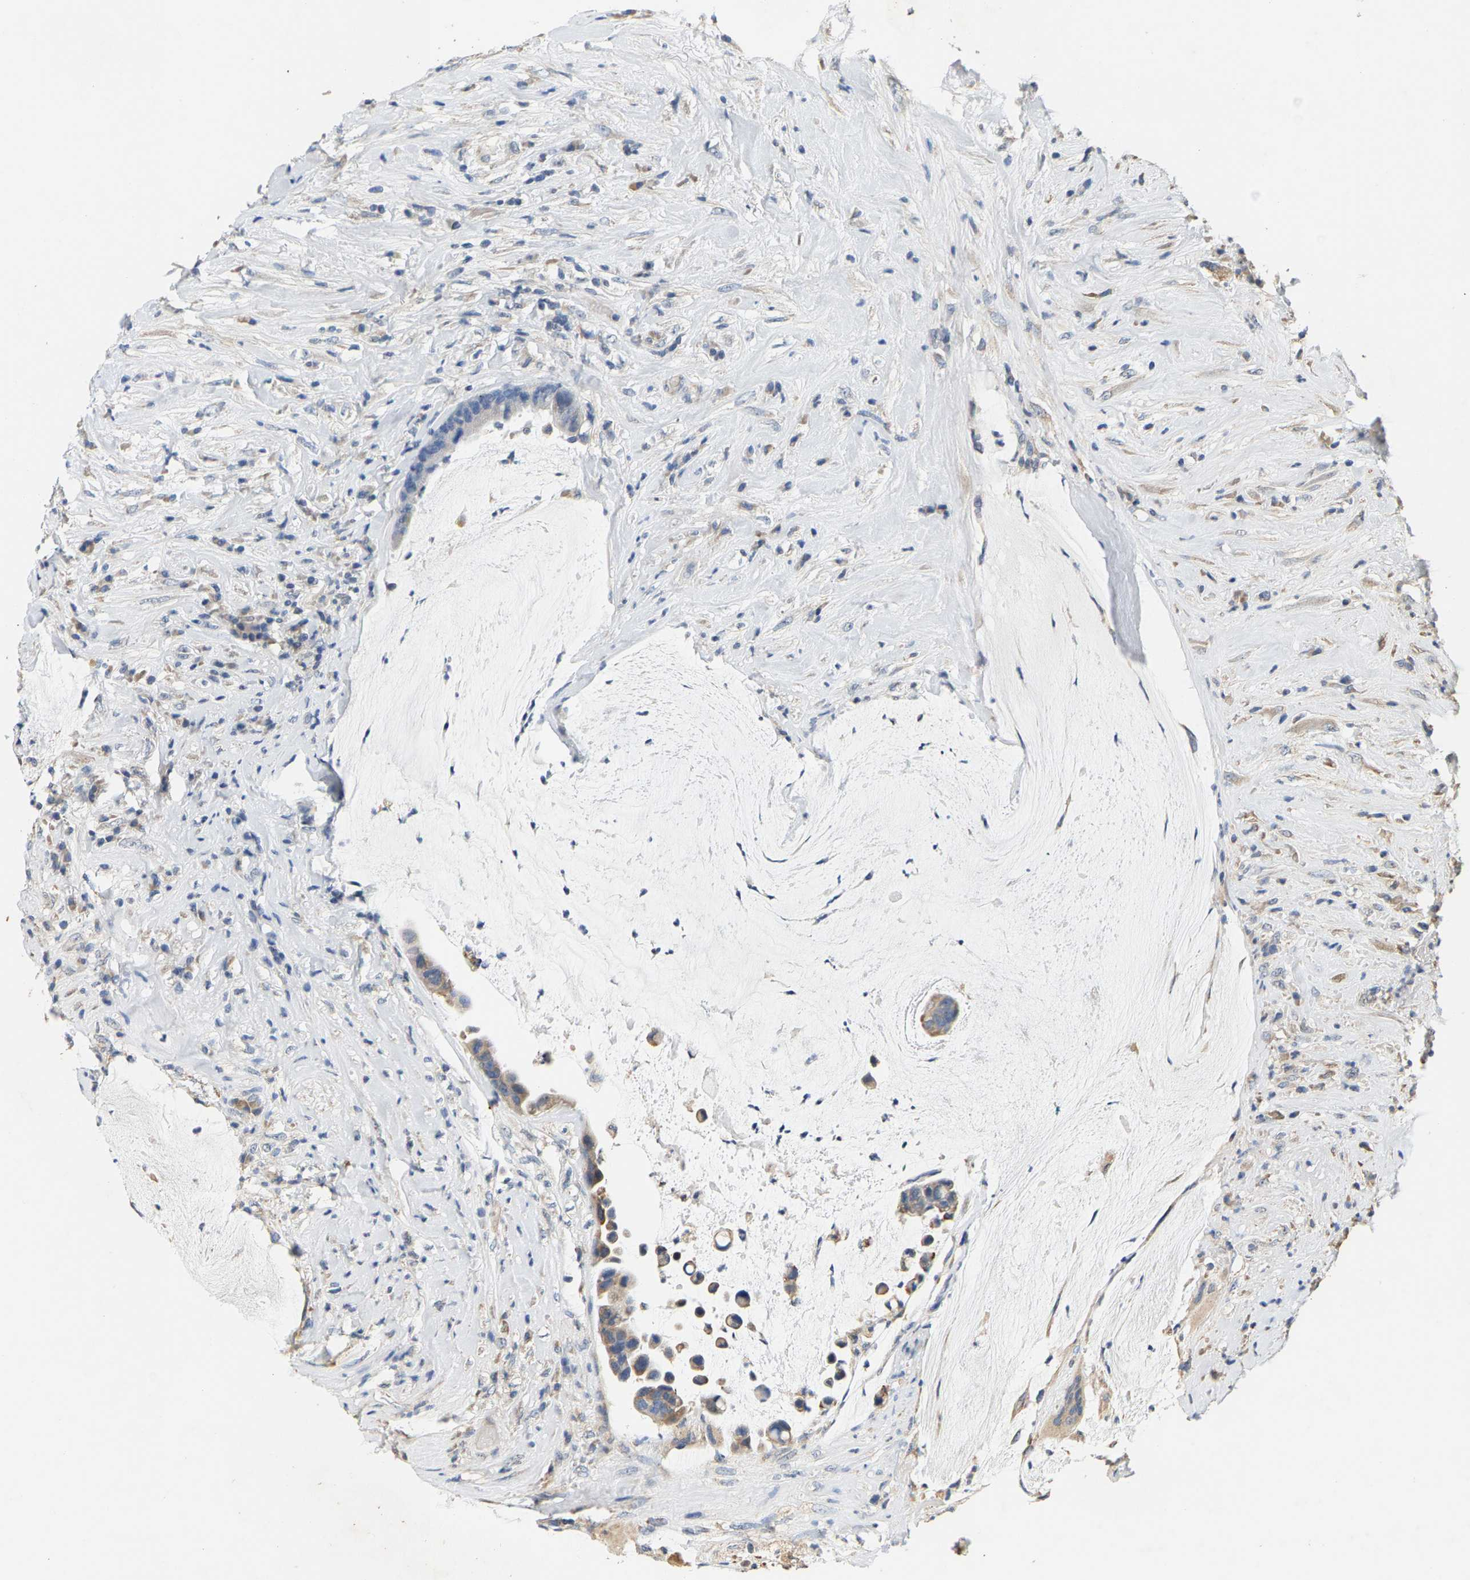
{"staining": {"intensity": "weak", "quantity": ">75%", "location": "cytoplasmic/membranous"}, "tissue": "colorectal cancer", "cell_type": "Tumor cells", "image_type": "cancer", "snomed": [{"axis": "morphology", "description": "Adenocarcinoma, NOS"}, {"axis": "topography", "description": "Rectum"}], "caption": "High-power microscopy captured an immunohistochemistry micrograph of colorectal cancer (adenocarcinoma), revealing weak cytoplasmic/membranous positivity in approximately >75% of tumor cells.", "gene": "CIDEC", "patient": {"sex": "female", "age": 89}}